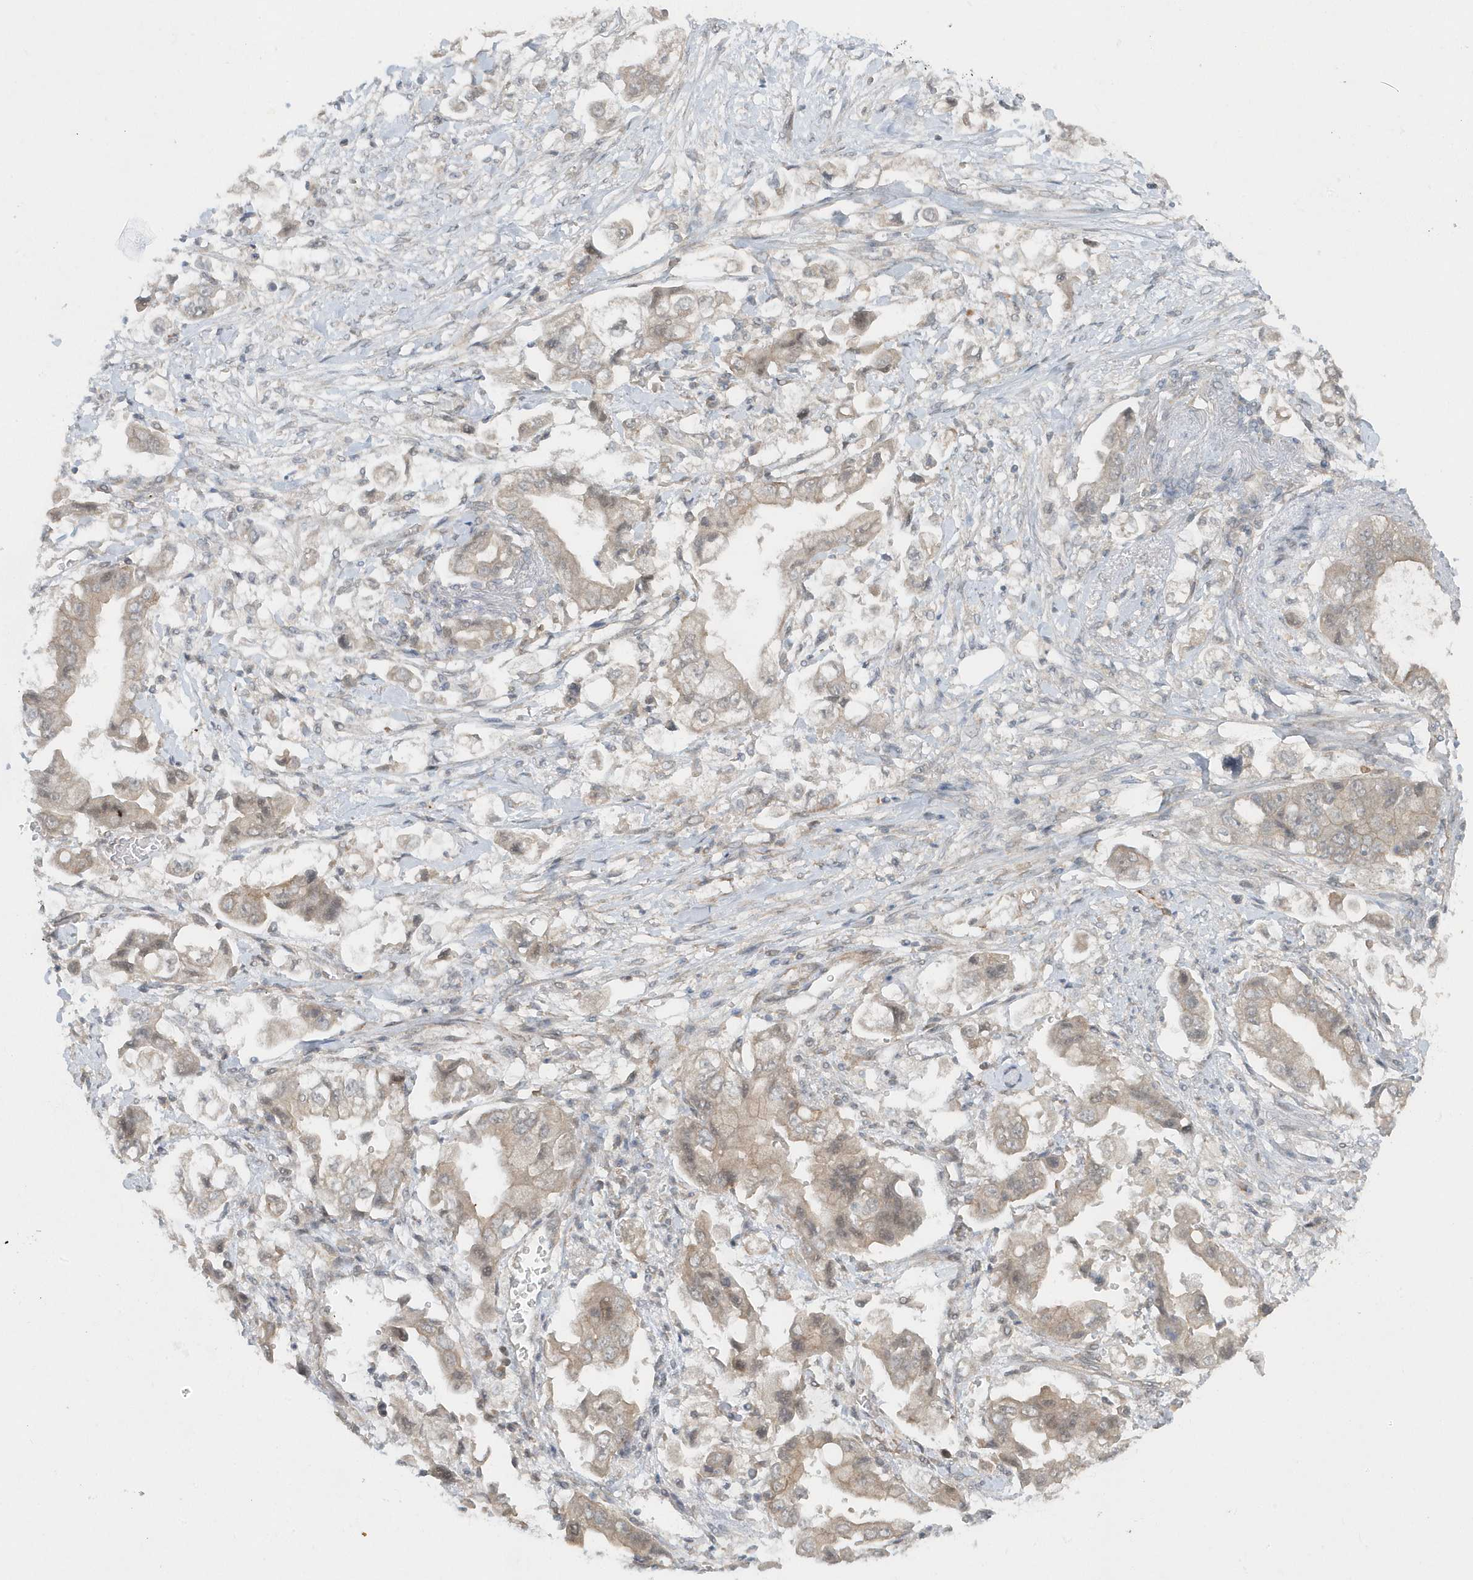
{"staining": {"intensity": "negative", "quantity": "none", "location": "none"}, "tissue": "stomach cancer", "cell_type": "Tumor cells", "image_type": "cancer", "snomed": [{"axis": "morphology", "description": "Adenocarcinoma, NOS"}, {"axis": "topography", "description": "Stomach"}], "caption": "A high-resolution histopathology image shows immunohistochemistry staining of adenocarcinoma (stomach), which exhibits no significant staining in tumor cells. (DAB immunohistochemistry, high magnification).", "gene": "PARD3B", "patient": {"sex": "male", "age": 62}}